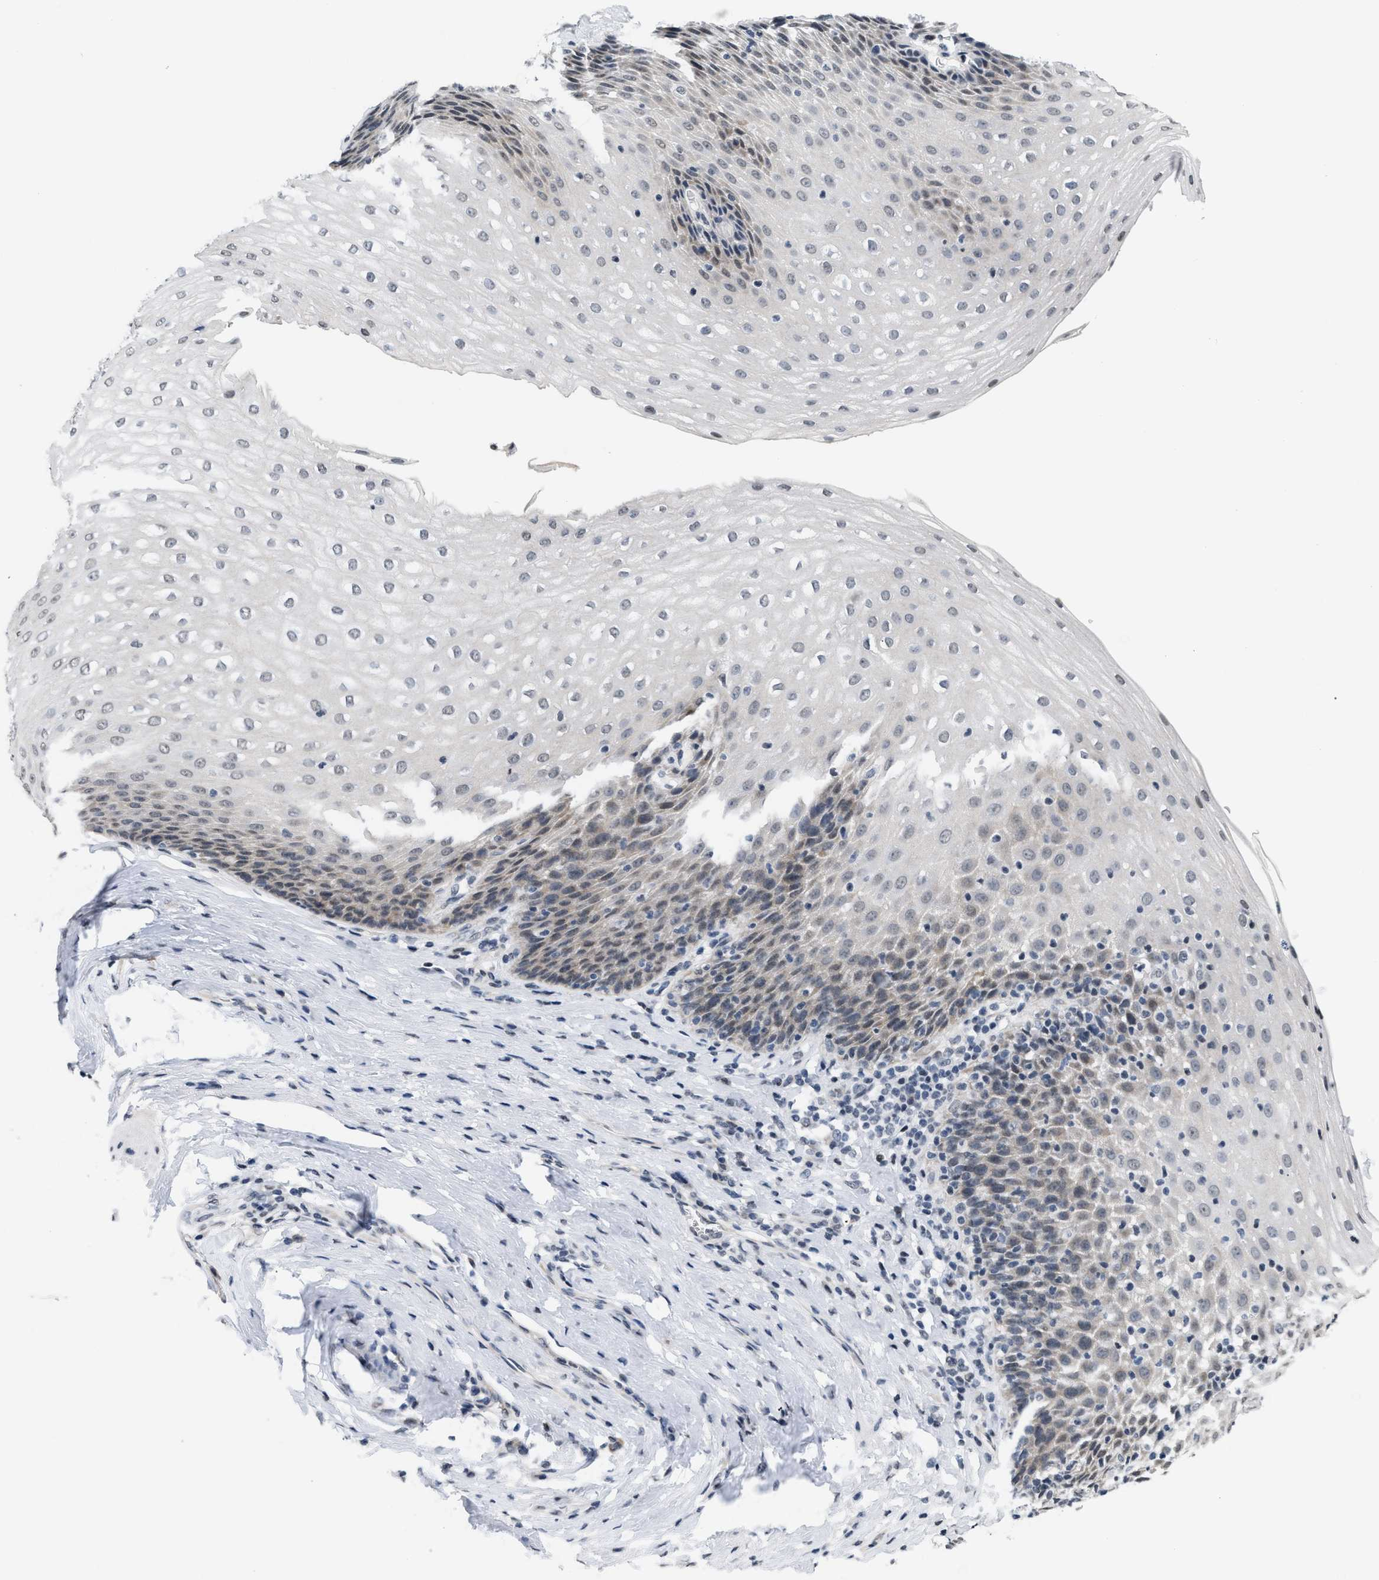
{"staining": {"intensity": "weak", "quantity": "25%-75%", "location": "cytoplasmic/membranous,nuclear"}, "tissue": "esophagus", "cell_type": "Squamous epithelial cells", "image_type": "normal", "snomed": [{"axis": "morphology", "description": "Normal tissue, NOS"}, {"axis": "topography", "description": "Esophagus"}], "caption": "A high-resolution micrograph shows IHC staining of benign esophagus, which reveals weak cytoplasmic/membranous,nuclear expression in about 25%-75% of squamous epithelial cells.", "gene": "RAF1", "patient": {"sex": "female", "age": 61}}